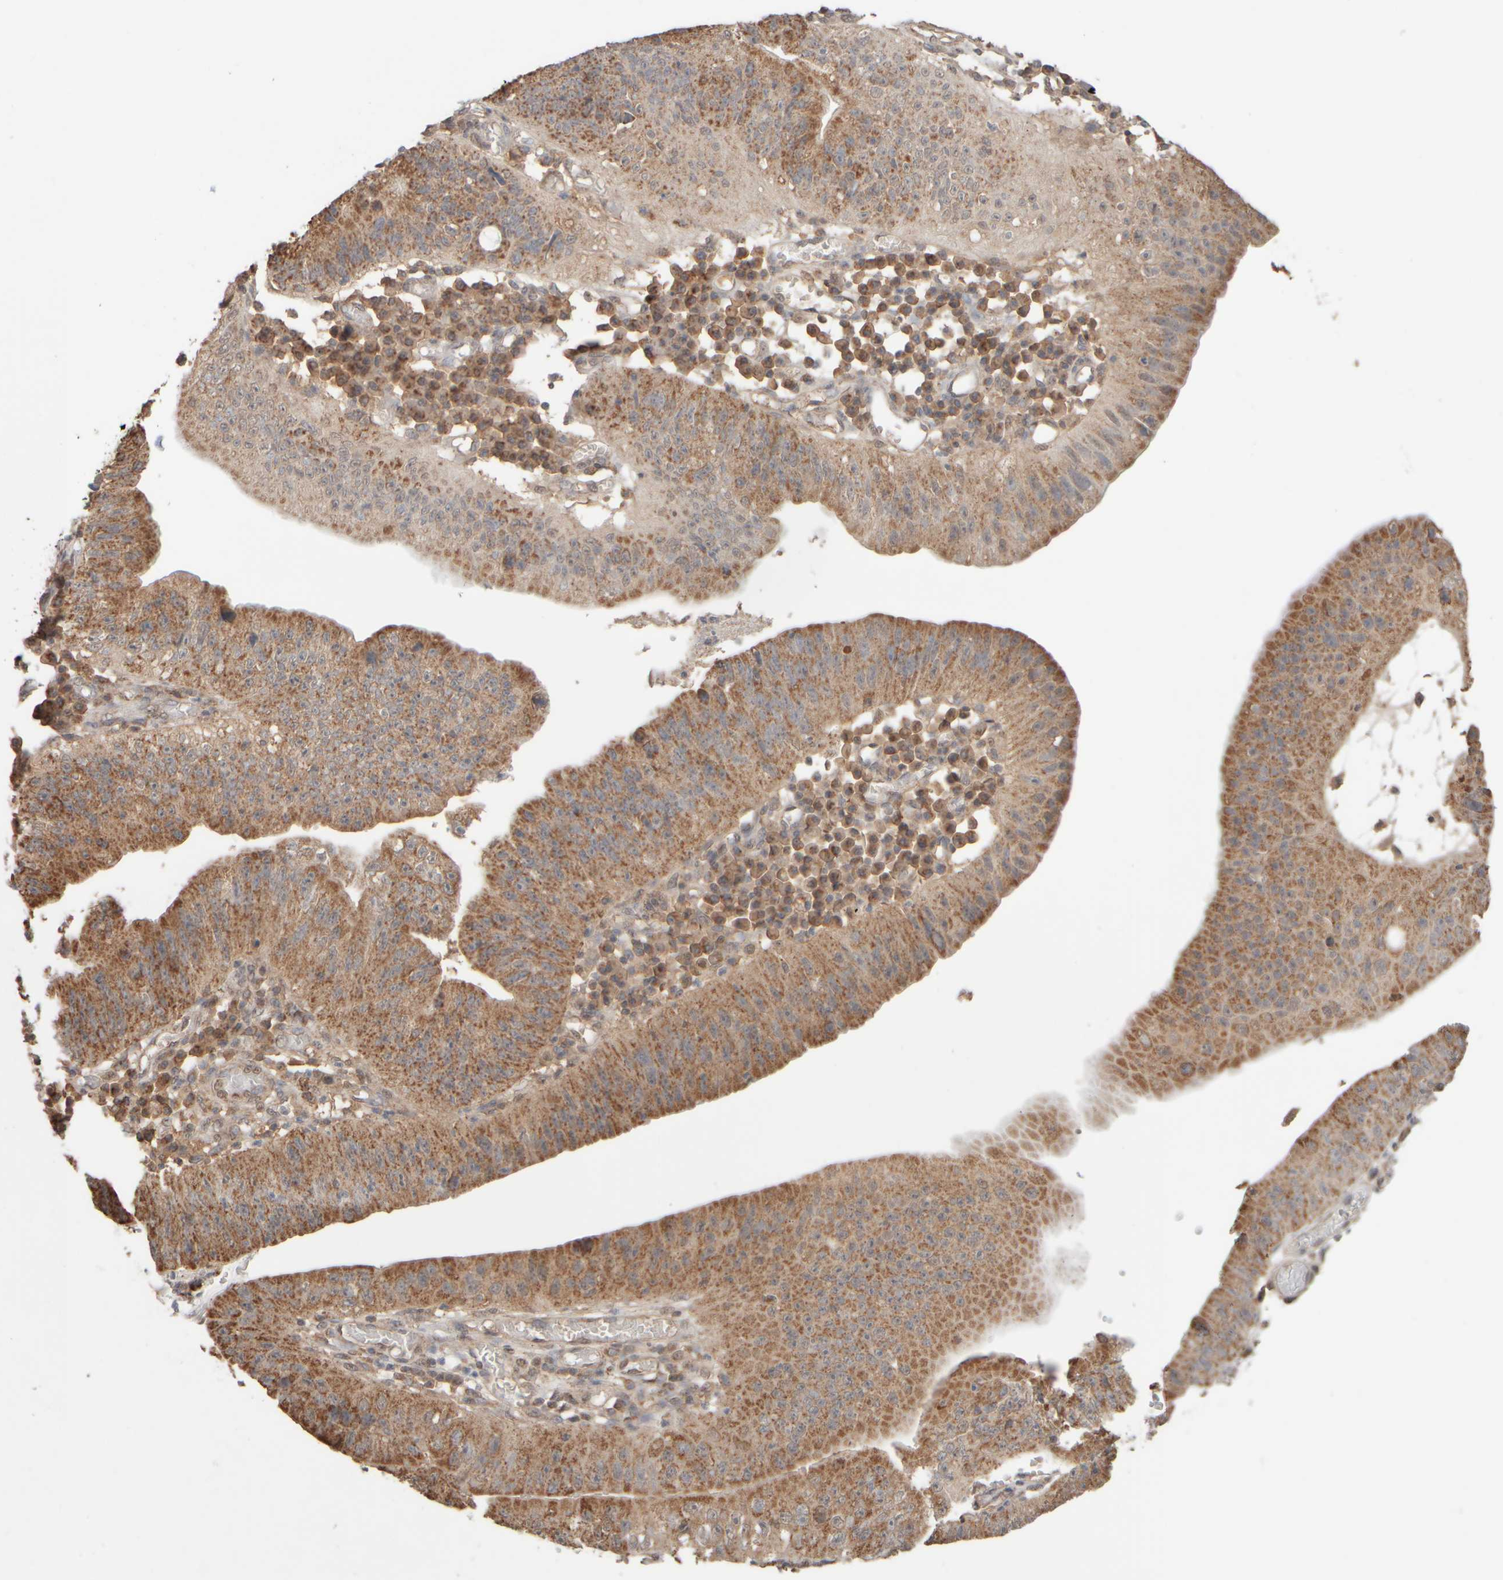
{"staining": {"intensity": "strong", "quantity": ">75%", "location": "cytoplasmic/membranous"}, "tissue": "stomach cancer", "cell_type": "Tumor cells", "image_type": "cancer", "snomed": [{"axis": "morphology", "description": "Adenocarcinoma, NOS"}, {"axis": "topography", "description": "Stomach"}], "caption": "Strong cytoplasmic/membranous positivity for a protein is present in about >75% of tumor cells of stomach cancer using immunohistochemistry (IHC).", "gene": "EIF2B3", "patient": {"sex": "male", "age": 59}}